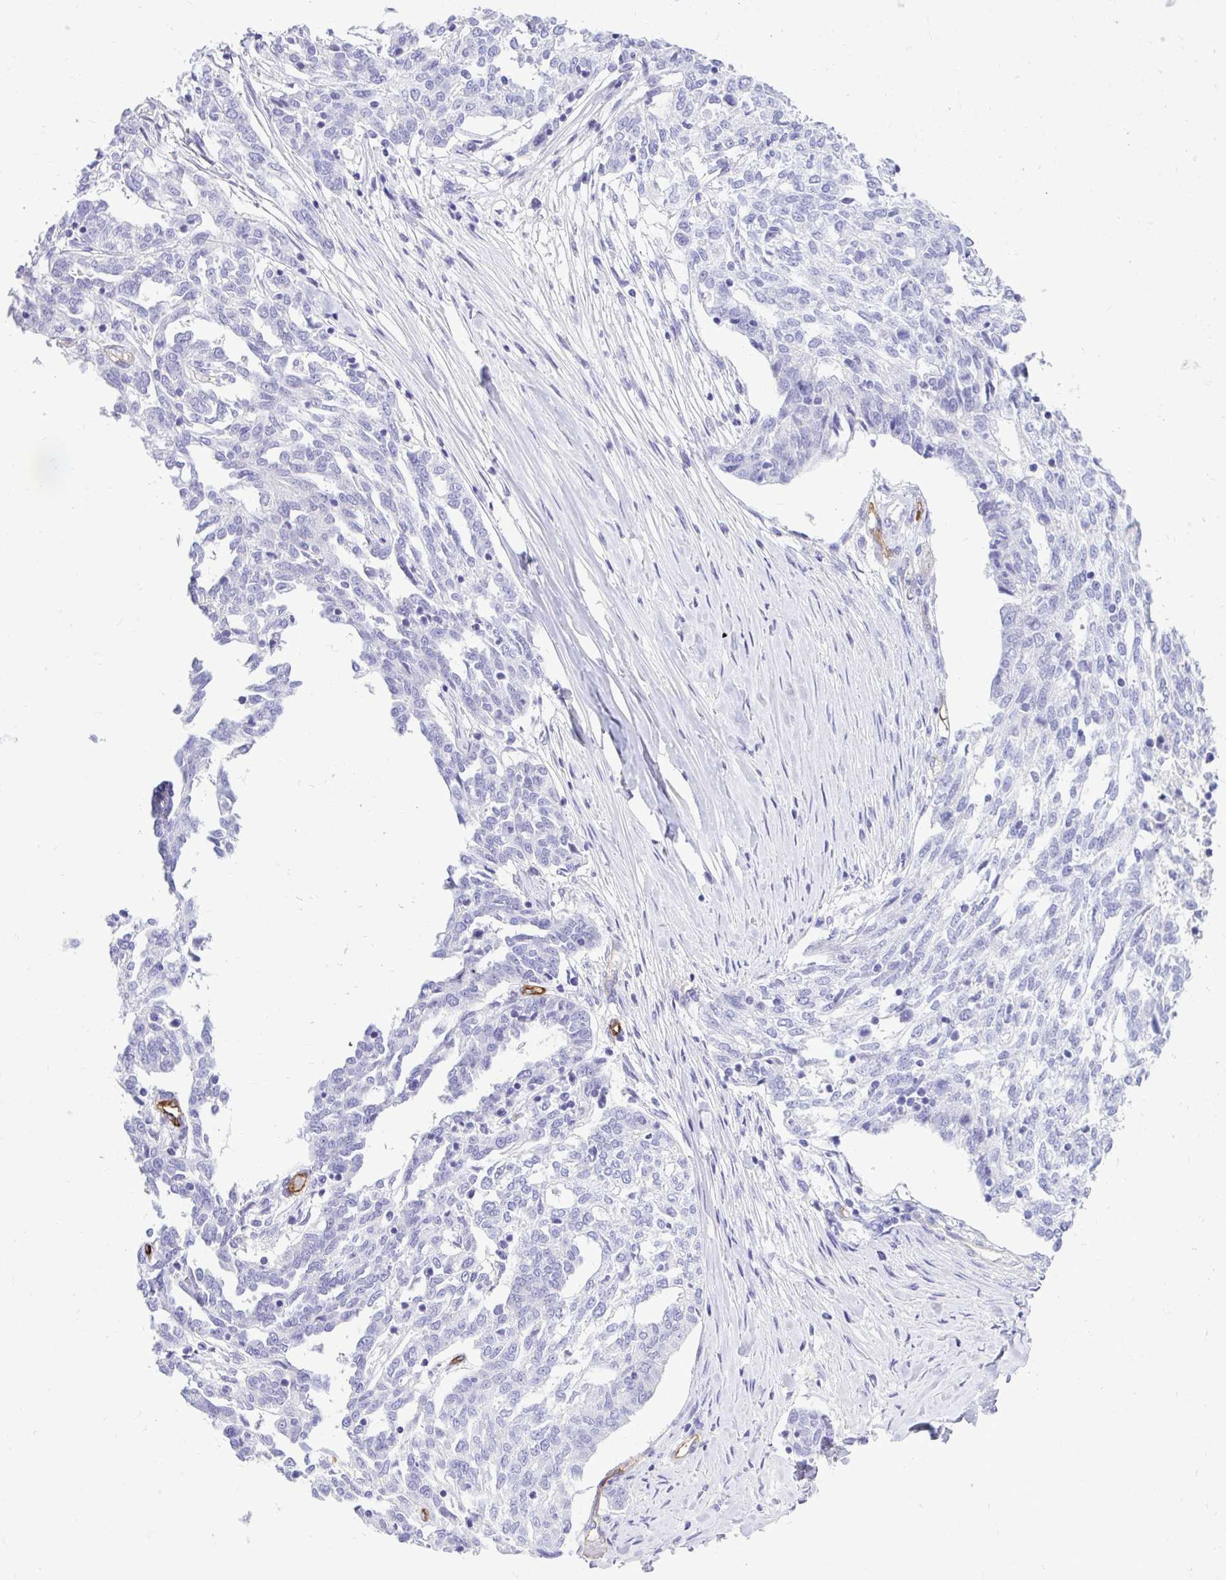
{"staining": {"intensity": "negative", "quantity": "none", "location": "none"}, "tissue": "ovarian cancer", "cell_type": "Tumor cells", "image_type": "cancer", "snomed": [{"axis": "morphology", "description": "Cystadenocarcinoma, serous, NOS"}, {"axis": "topography", "description": "Ovary"}], "caption": "An image of human ovarian serous cystadenocarcinoma is negative for staining in tumor cells. (Brightfield microscopy of DAB immunohistochemistry (IHC) at high magnification).", "gene": "ABCG2", "patient": {"sex": "female", "age": 67}}